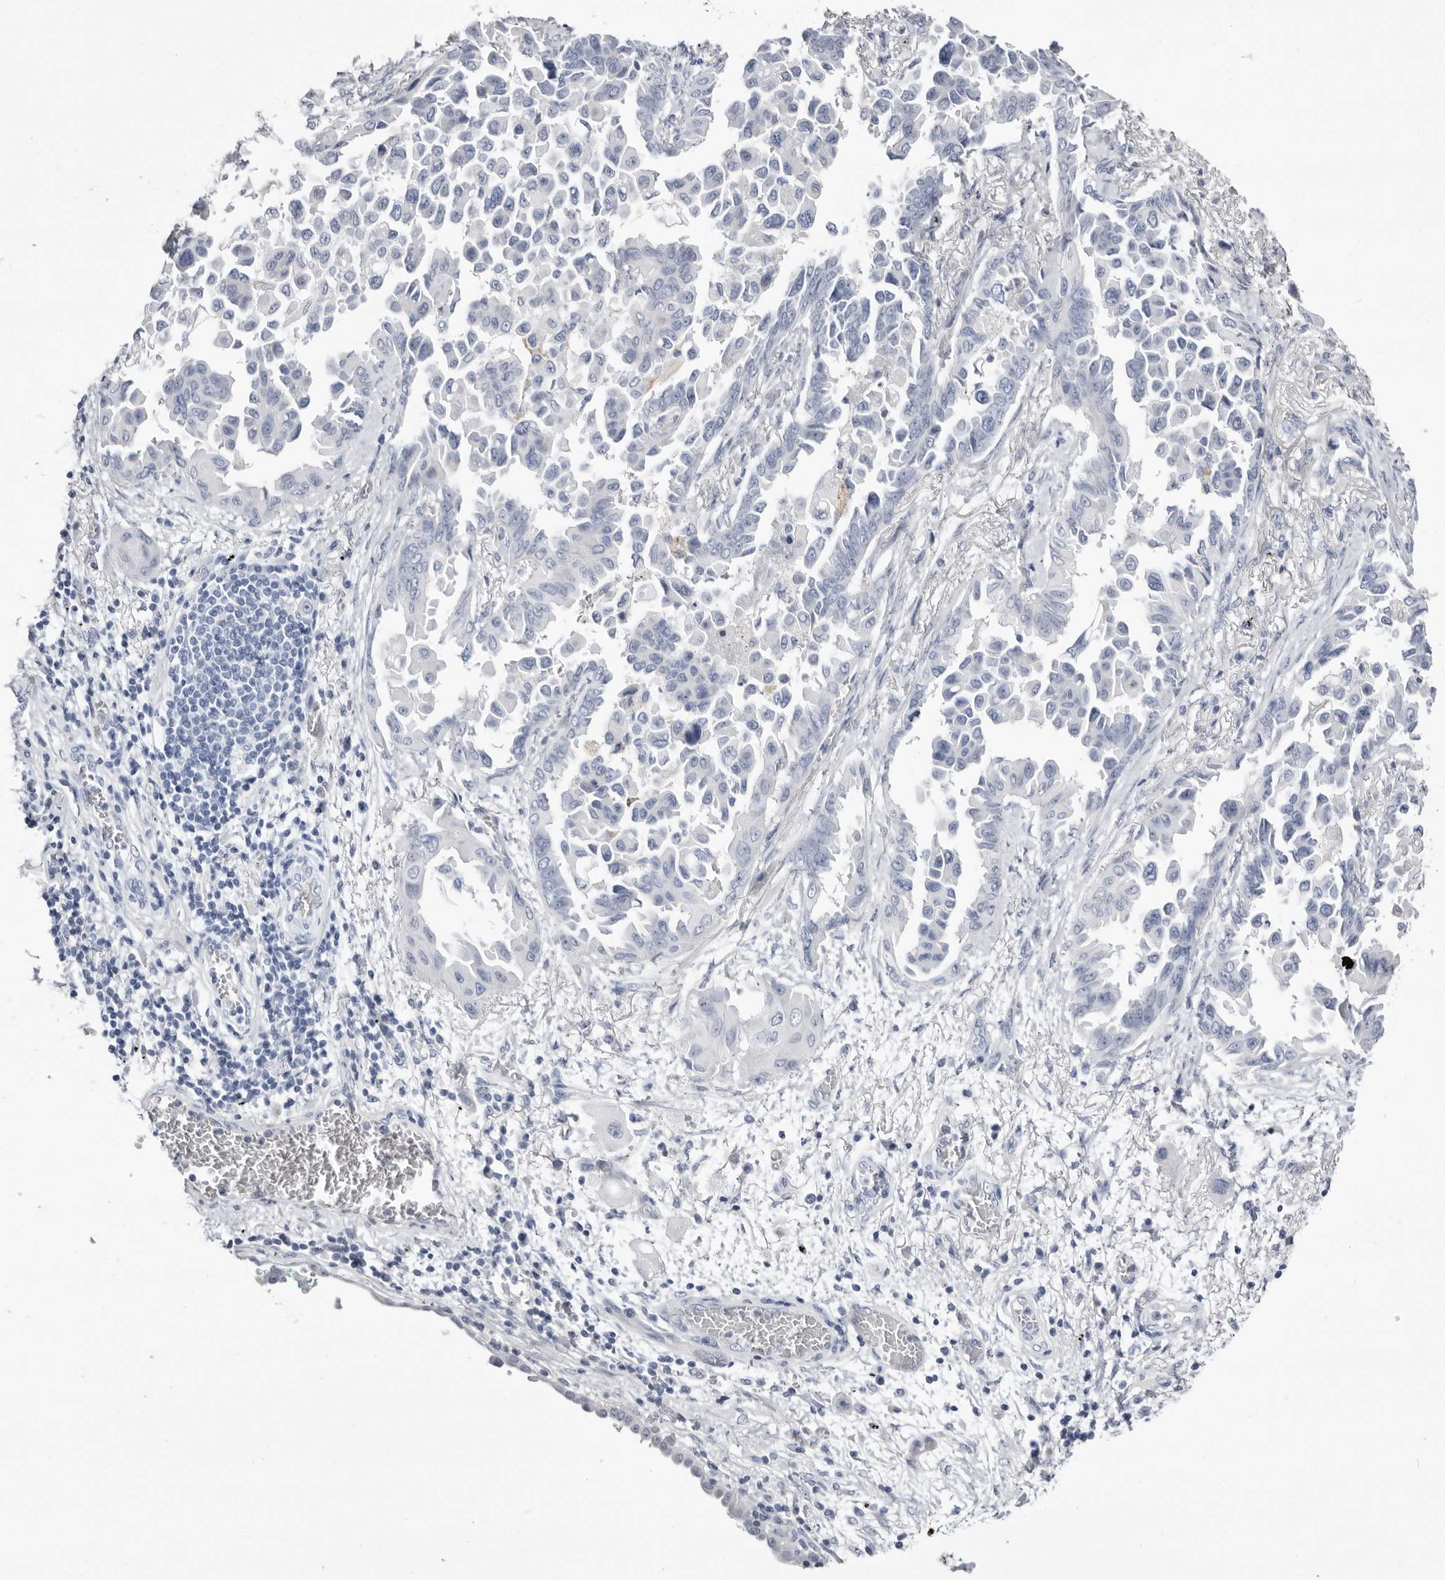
{"staining": {"intensity": "negative", "quantity": "none", "location": "none"}, "tissue": "lung cancer", "cell_type": "Tumor cells", "image_type": "cancer", "snomed": [{"axis": "morphology", "description": "Adenocarcinoma, NOS"}, {"axis": "topography", "description": "Lung"}], "caption": "This is an immunohistochemistry image of lung cancer. There is no positivity in tumor cells.", "gene": "LPO", "patient": {"sex": "female", "age": 67}}